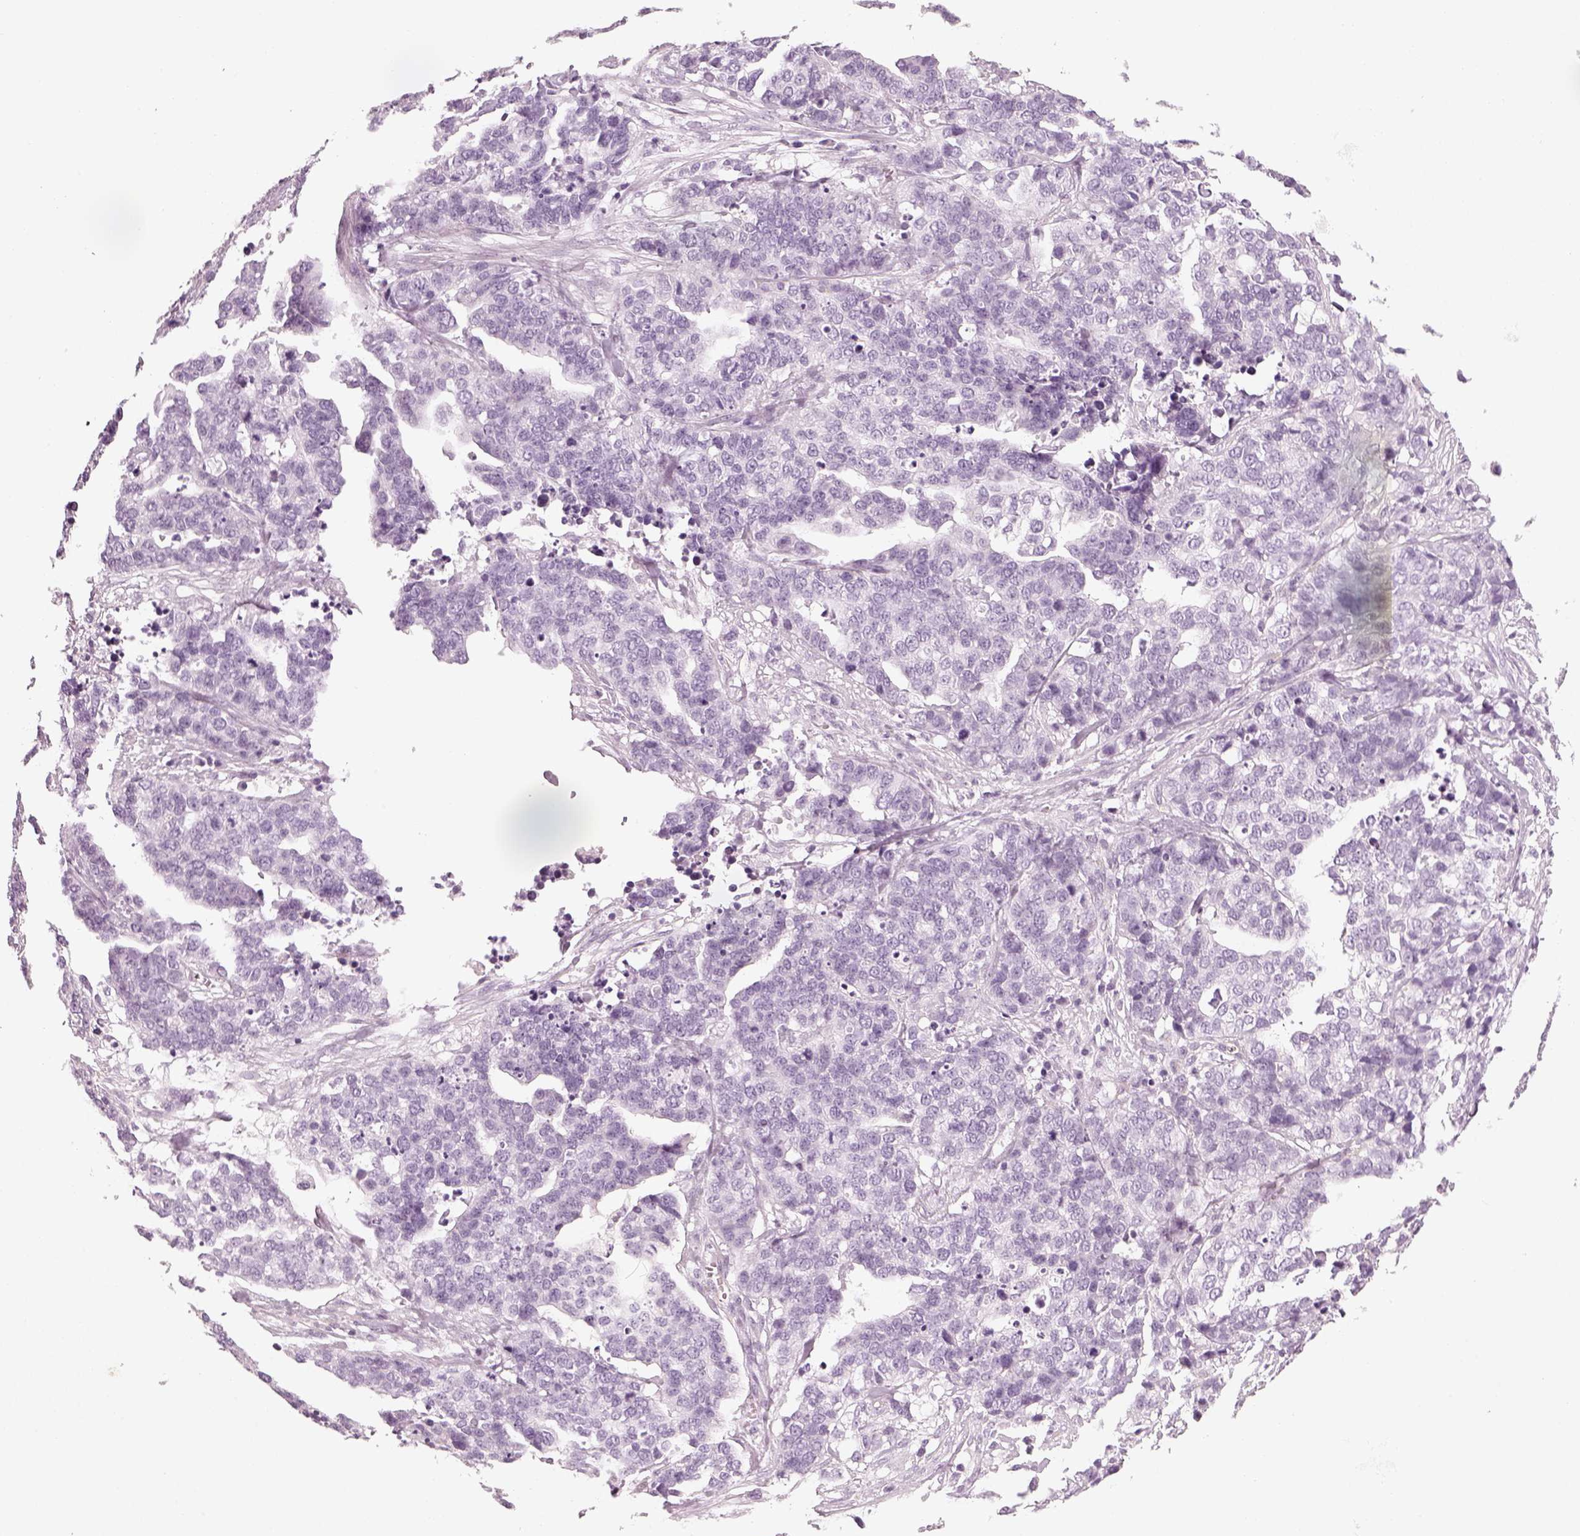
{"staining": {"intensity": "negative", "quantity": "none", "location": "none"}, "tissue": "ovarian cancer", "cell_type": "Tumor cells", "image_type": "cancer", "snomed": [{"axis": "morphology", "description": "Carcinoma, endometroid"}, {"axis": "topography", "description": "Ovary"}], "caption": "The image exhibits no significant positivity in tumor cells of ovarian cancer. (Brightfield microscopy of DAB (3,3'-diaminobenzidine) immunohistochemistry at high magnification).", "gene": "GAS2L2", "patient": {"sex": "female", "age": 65}}